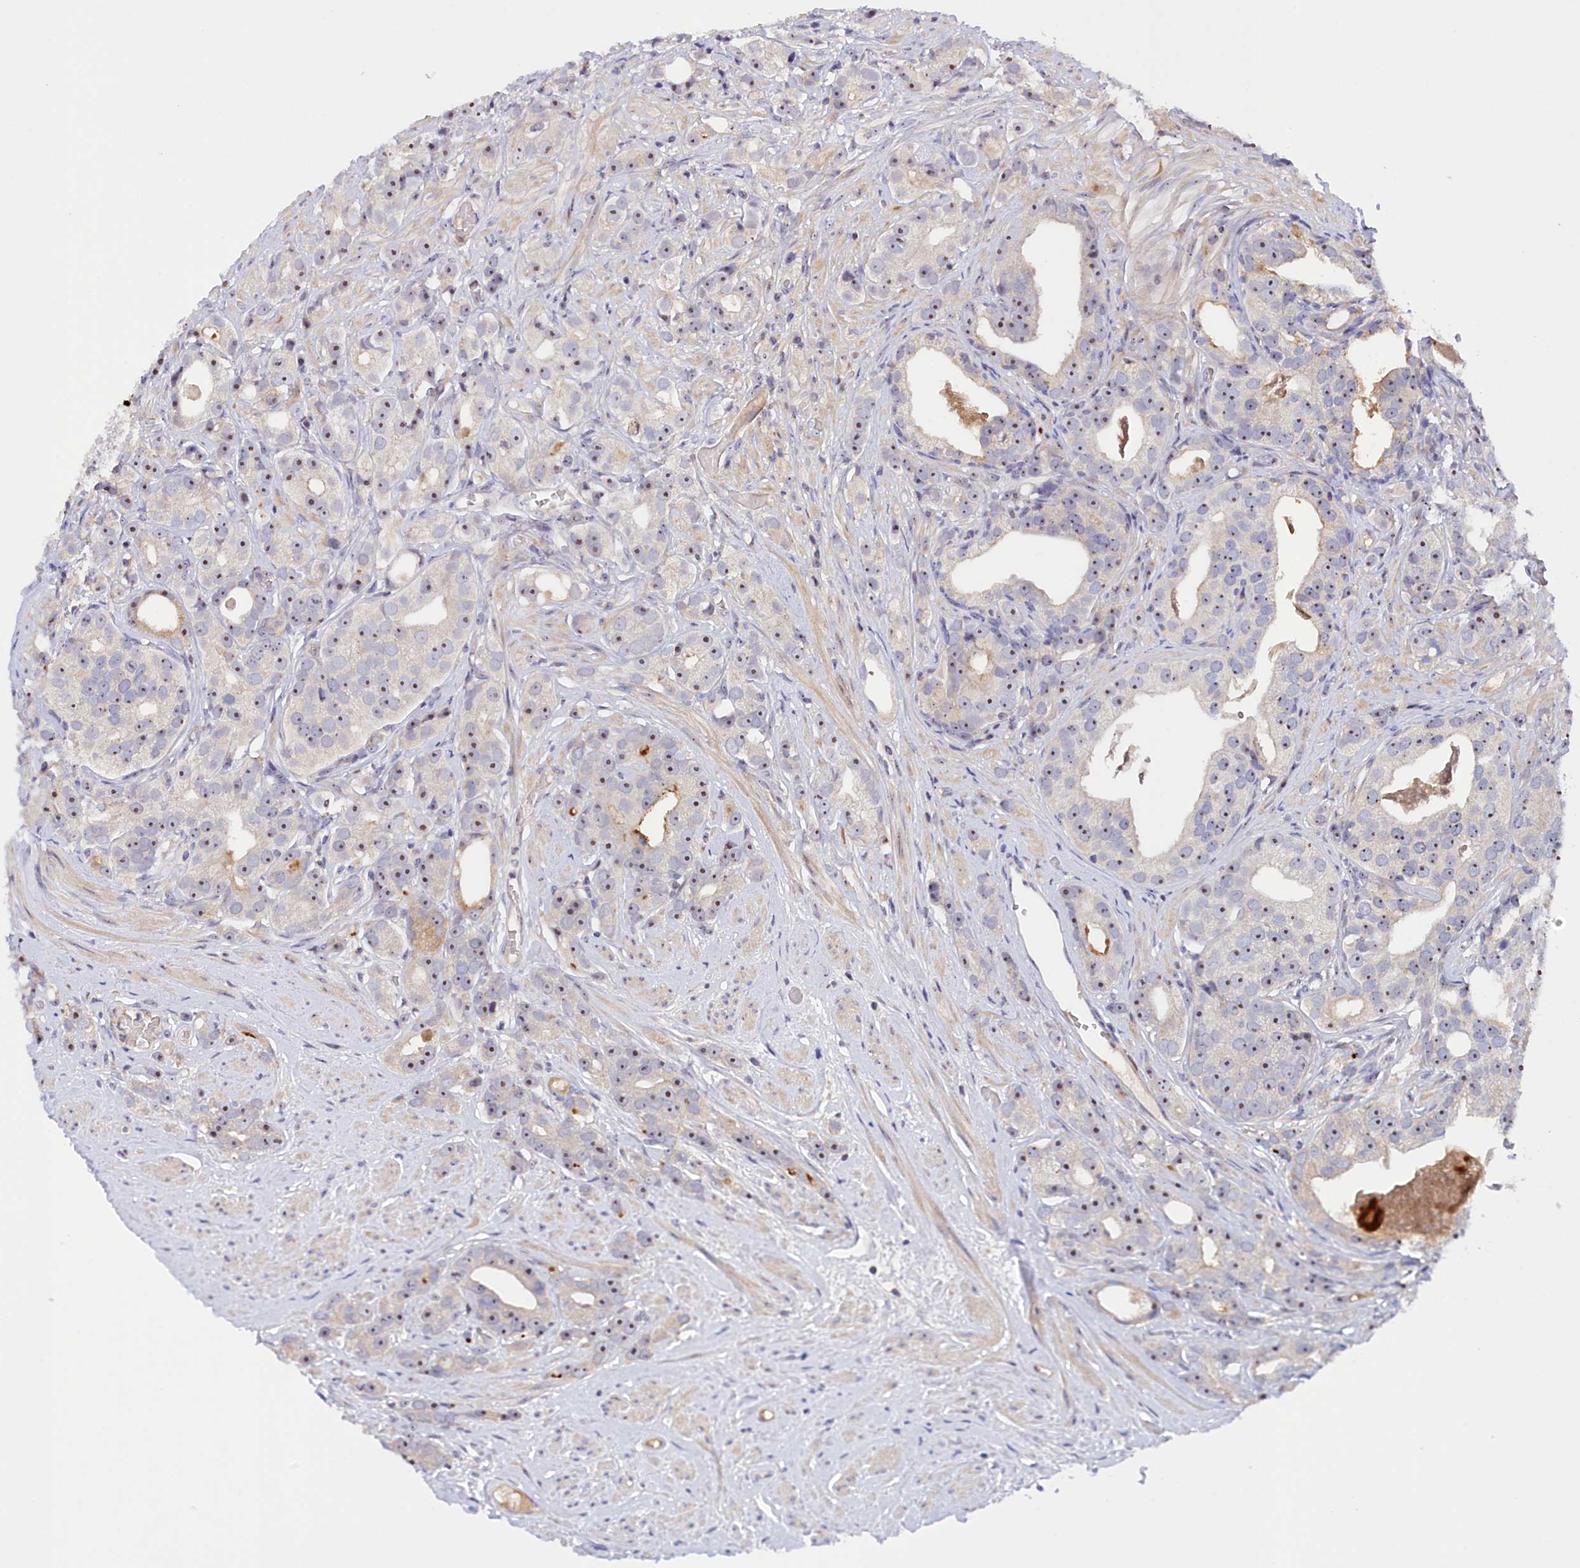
{"staining": {"intensity": "moderate", "quantity": "25%-75%", "location": "nuclear"}, "tissue": "prostate cancer", "cell_type": "Tumor cells", "image_type": "cancer", "snomed": [{"axis": "morphology", "description": "Adenocarcinoma, High grade"}, {"axis": "topography", "description": "Prostate"}], "caption": "This micrograph displays immunohistochemistry staining of human prostate cancer (adenocarcinoma (high-grade)), with medium moderate nuclear positivity in about 25%-75% of tumor cells.", "gene": "NEURL4", "patient": {"sex": "male", "age": 71}}